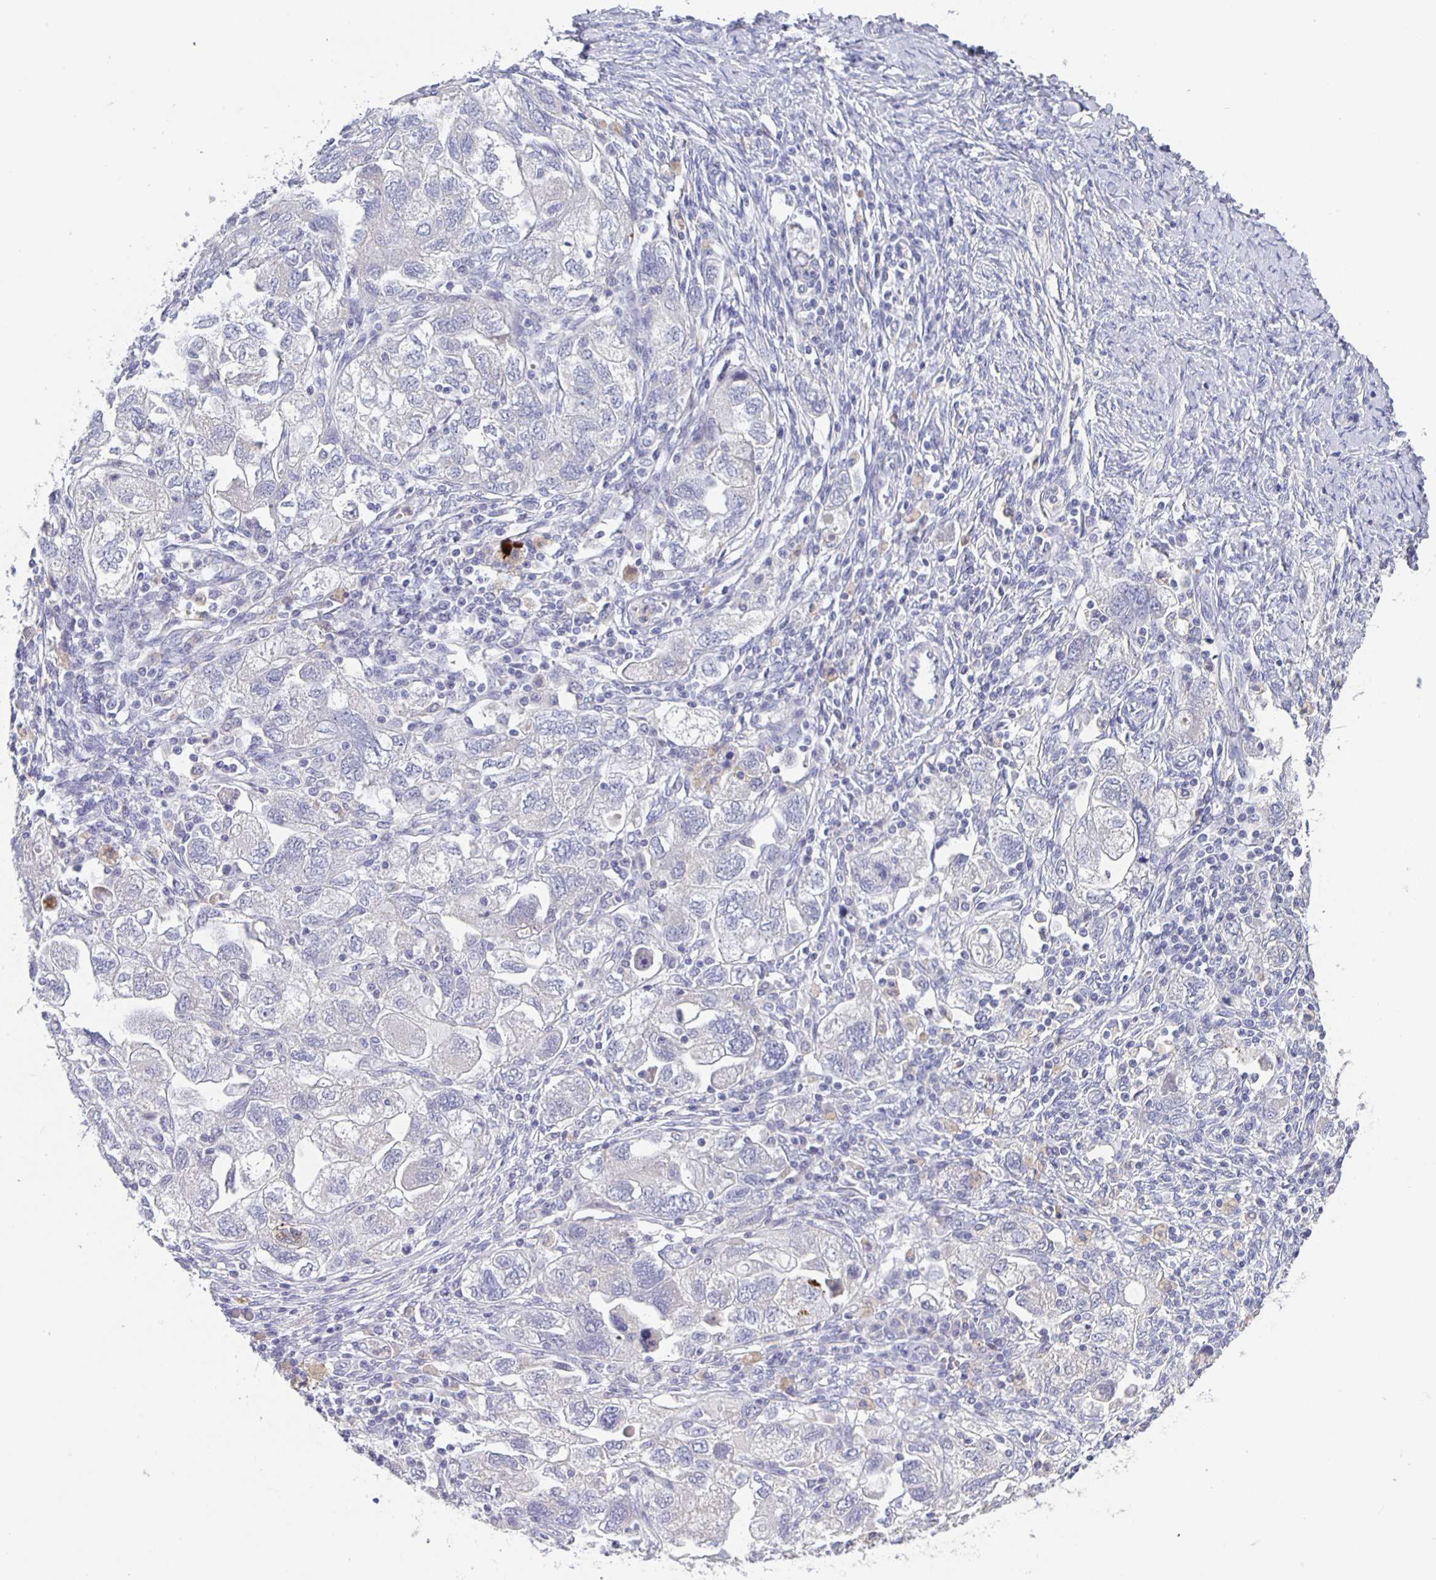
{"staining": {"intensity": "negative", "quantity": "none", "location": "none"}, "tissue": "ovarian cancer", "cell_type": "Tumor cells", "image_type": "cancer", "snomed": [{"axis": "morphology", "description": "Carcinoma, NOS"}, {"axis": "morphology", "description": "Cystadenocarcinoma, serous, NOS"}, {"axis": "topography", "description": "Ovary"}], "caption": "Immunohistochemistry (IHC) of serous cystadenocarcinoma (ovarian) exhibits no staining in tumor cells.", "gene": "GDF15", "patient": {"sex": "female", "age": 69}}